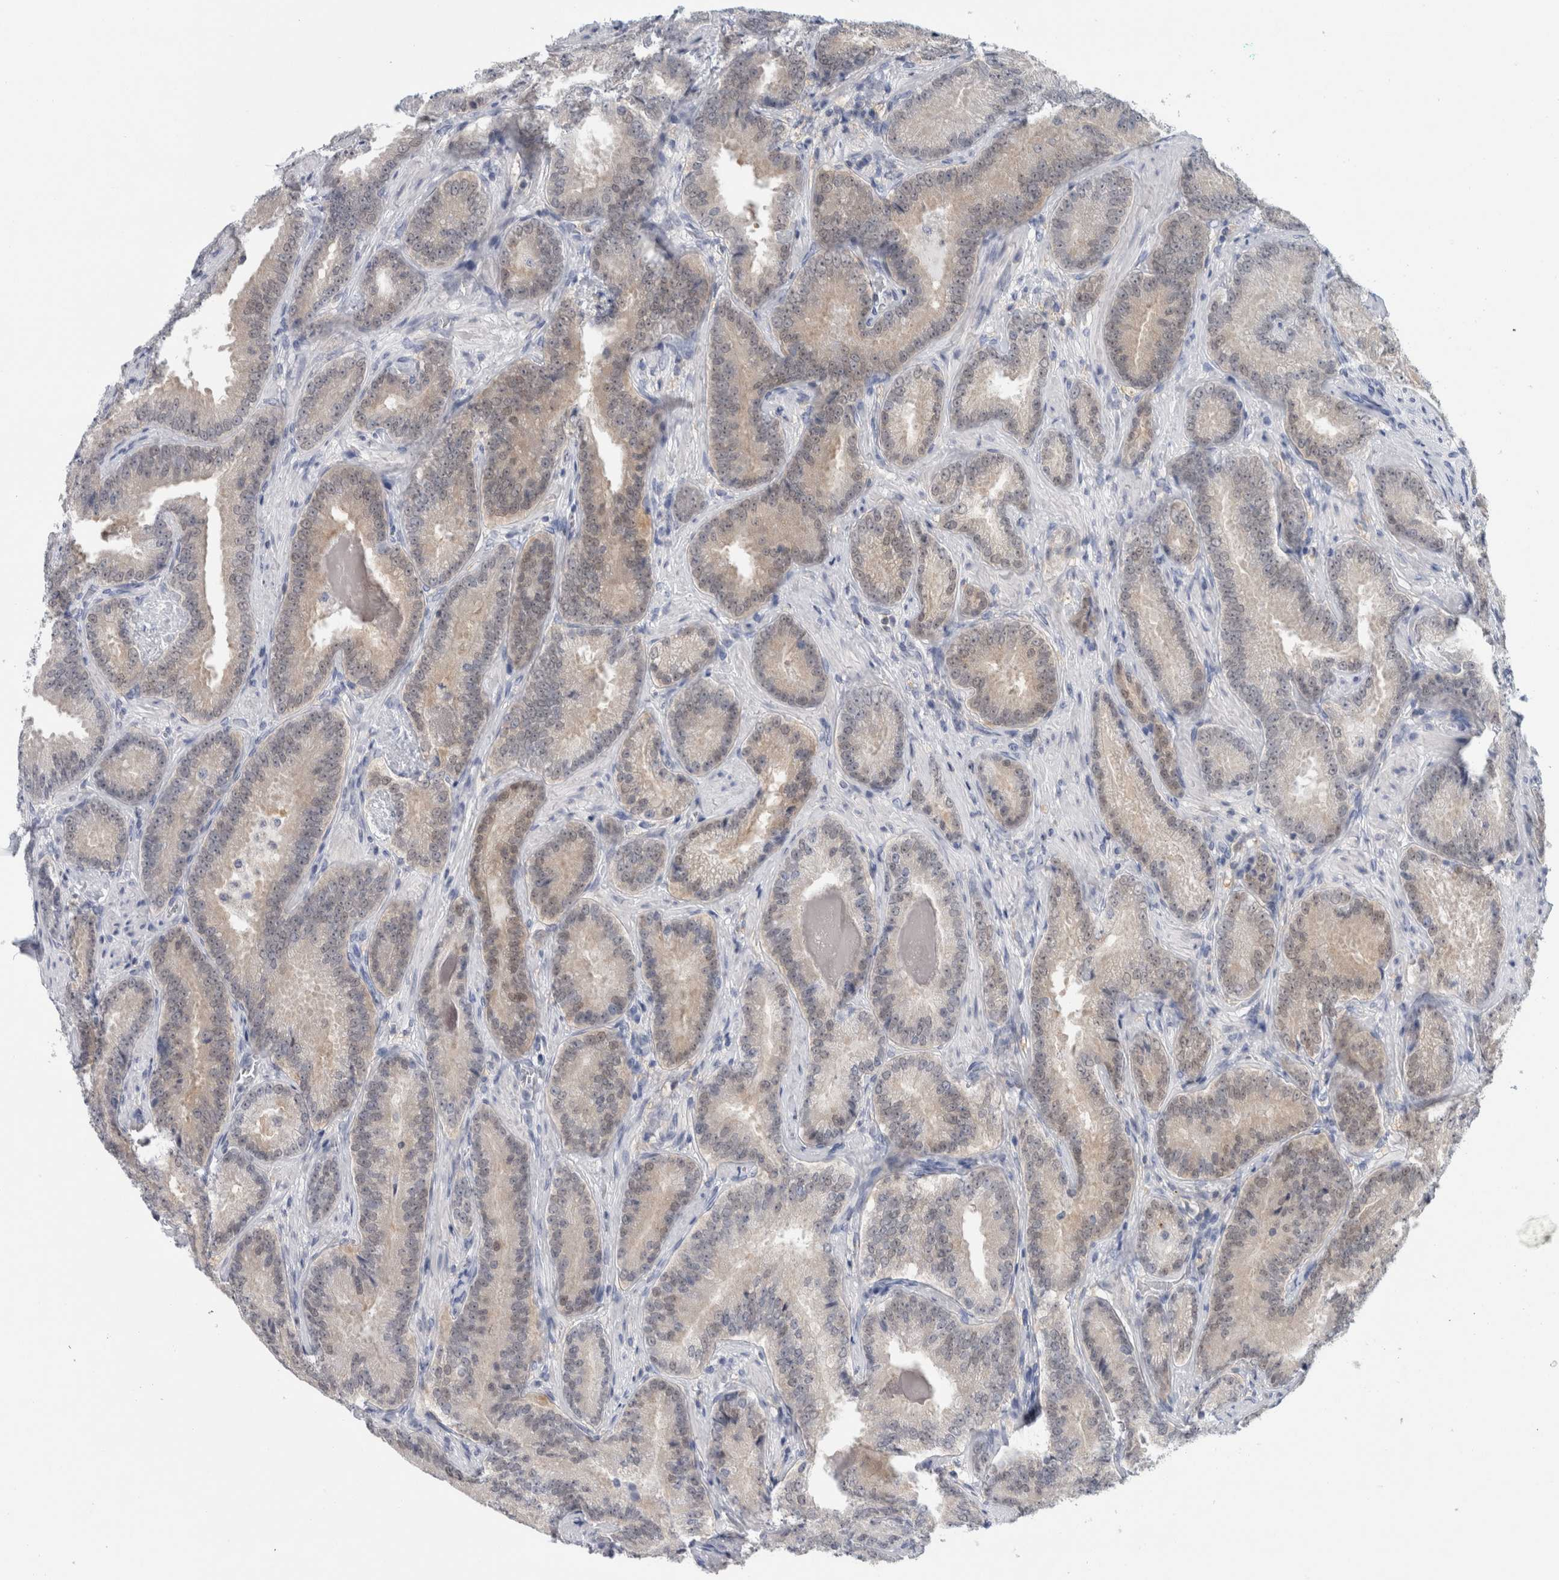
{"staining": {"intensity": "negative", "quantity": "none", "location": "none"}, "tissue": "prostate cancer", "cell_type": "Tumor cells", "image_type": "cancer", "snomed": [{"axis": "morphology", "description": "Adenocarcinoma, Low grade"}, {"axis": "topography", "description": "Prostate"}], "caption": "Tumor cells are negative for protein expression in human adenocarcinoma (low-grade) (prostate). (DAB (3,3'-diaminobenzidine) immunohistochemistry (IHC) with hematoxylin counter stain).", "gene": "CASP6", "patient": {"sex": "male", "age": 51}}